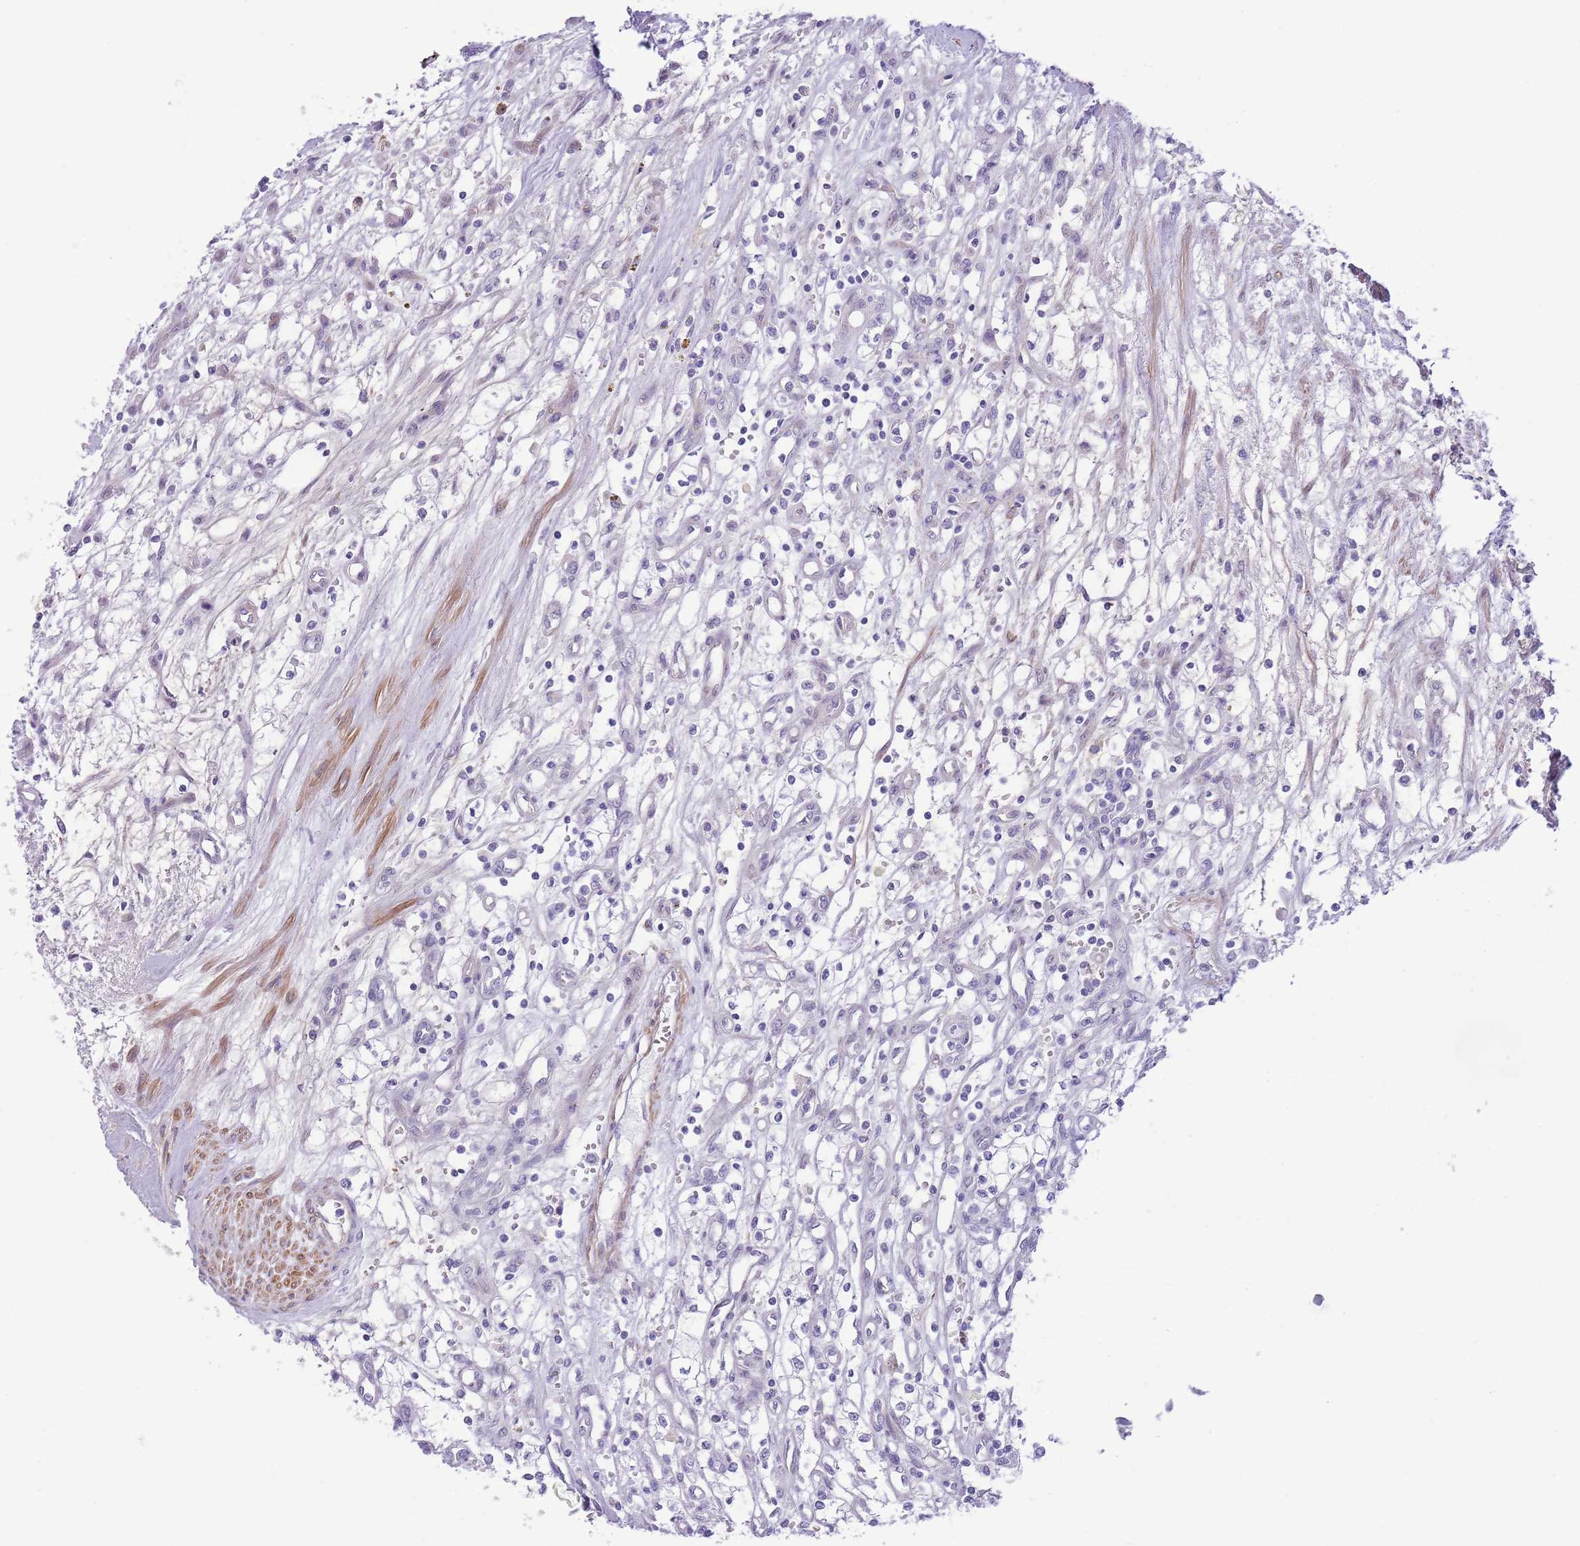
{"staining": {"intensity": "negative", "quantity": "none", "location": "none"}, "tissue": "renal cancer", "cell_type": "Tumor cells", "image_type": "cancer", "snomed": [{"axis": "morphology", "description": "Adenocarcinoma, NOS"}, {"axis": "topography", "description": "Kidney"}], "caption": "The IHC histopathology image has no significant staining in tumor cells of renal cancer (adenocarcinoma) tissue.", "gene": "ZC4H2", "patient": {"sex": "male", "age": 59}}